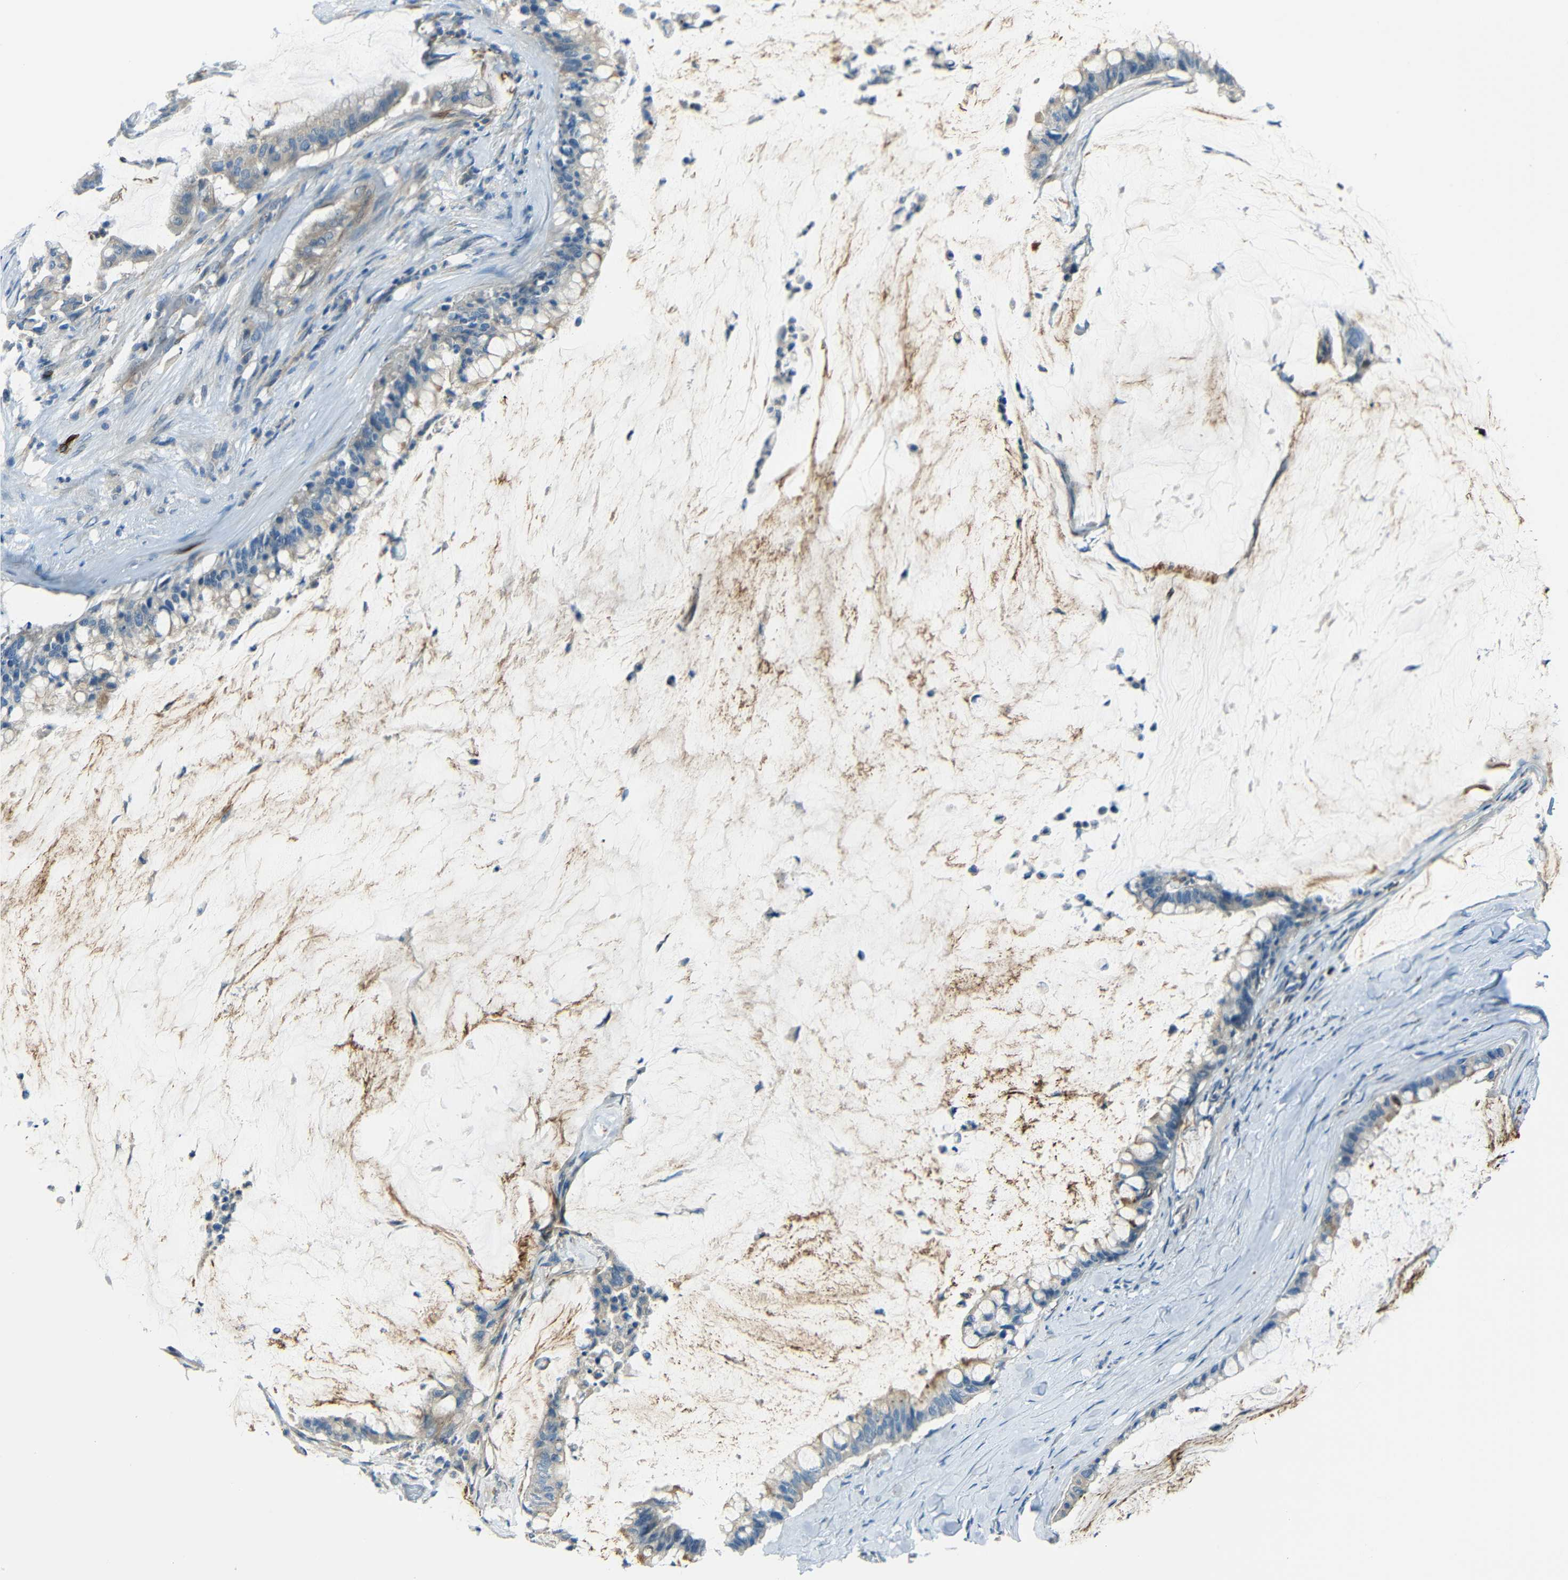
{"staining": {"intensity": "weak", "quantity": ">75%", "location": "cytoplasmic/membranous"}, "tissue": "pancreatic cancer", "cell_type": "Tumor cells", "image_type": "cancer", "snomed": [{"axis": "morphology", "description": "Adenocarcinoma, NOS"}, {"axis": "topography", "description": "Pancreas"}], "caption": "A high-resolution histopathology image shows IHC staining of pancreatic cancer (adenocarcinoma), which reveals weak cytoplasmic/membranous expression in about >75% of tumor cells.", "gene": "DCLK1", "patient": {"sex": "male", "age": 41}}